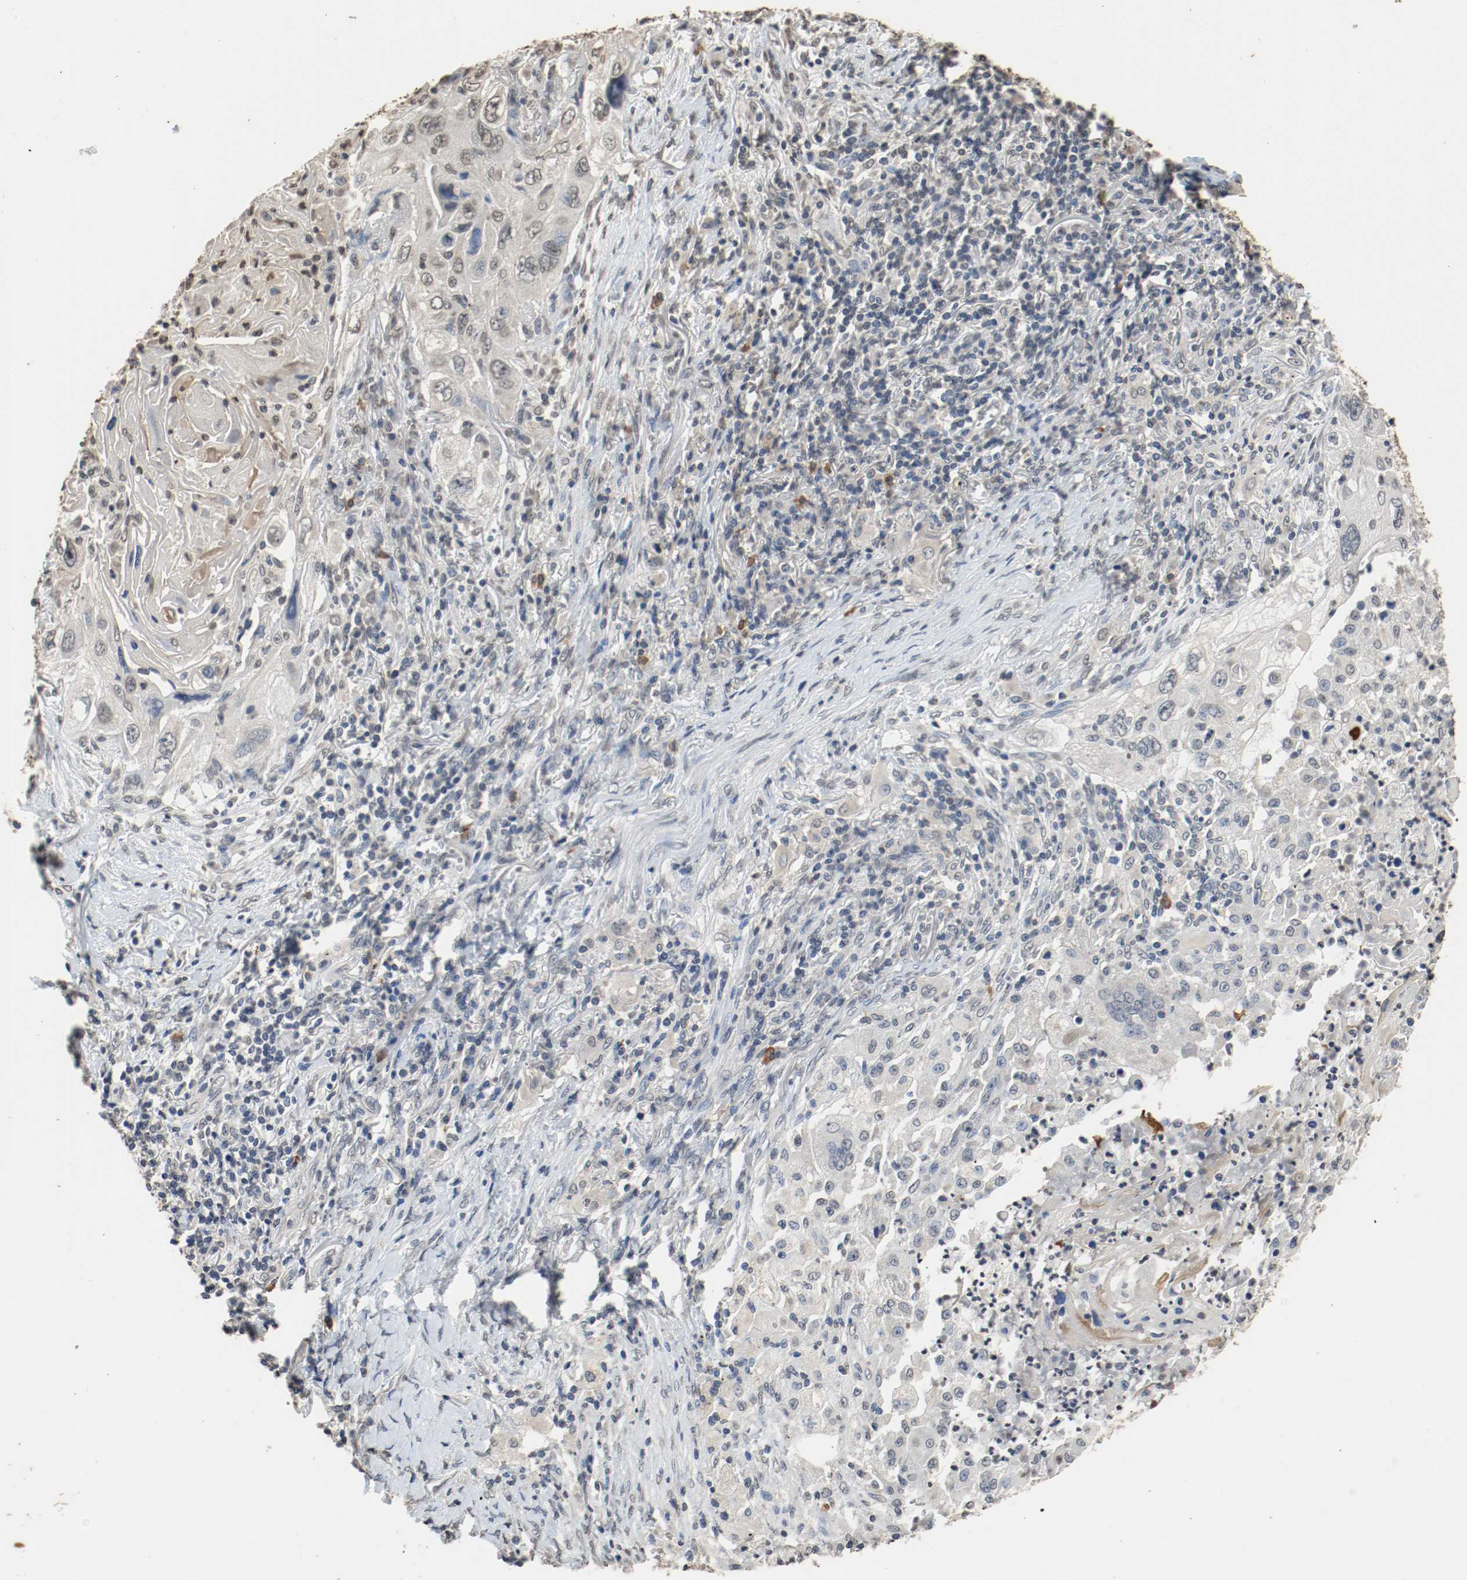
{"staining": {"intensity": "negative", "quantity": "none", "location": "none"}, "tissue": "lung cancer", "cell_type": "Tumor cells", "image_type": "cancer", "snomed": [{"axis": "morphology", "description": "Squamous cell carcinoma, NOS"}, {"axis": "topography", "description": "Lung"}], "caption": "DAB (3,3'-diaminobenzidine) immunohistochemical staining of lung cancer (squamous cell carcinoma) displays no significant staining in tumor cells. The staining was performed using DAB to visualize the protein expression in brown, while the nuclei were stained in blue with hematoxylin (Magnification: 20x).", "gene": "RTN4", "patient": {"sex": "female", "age": 67}}